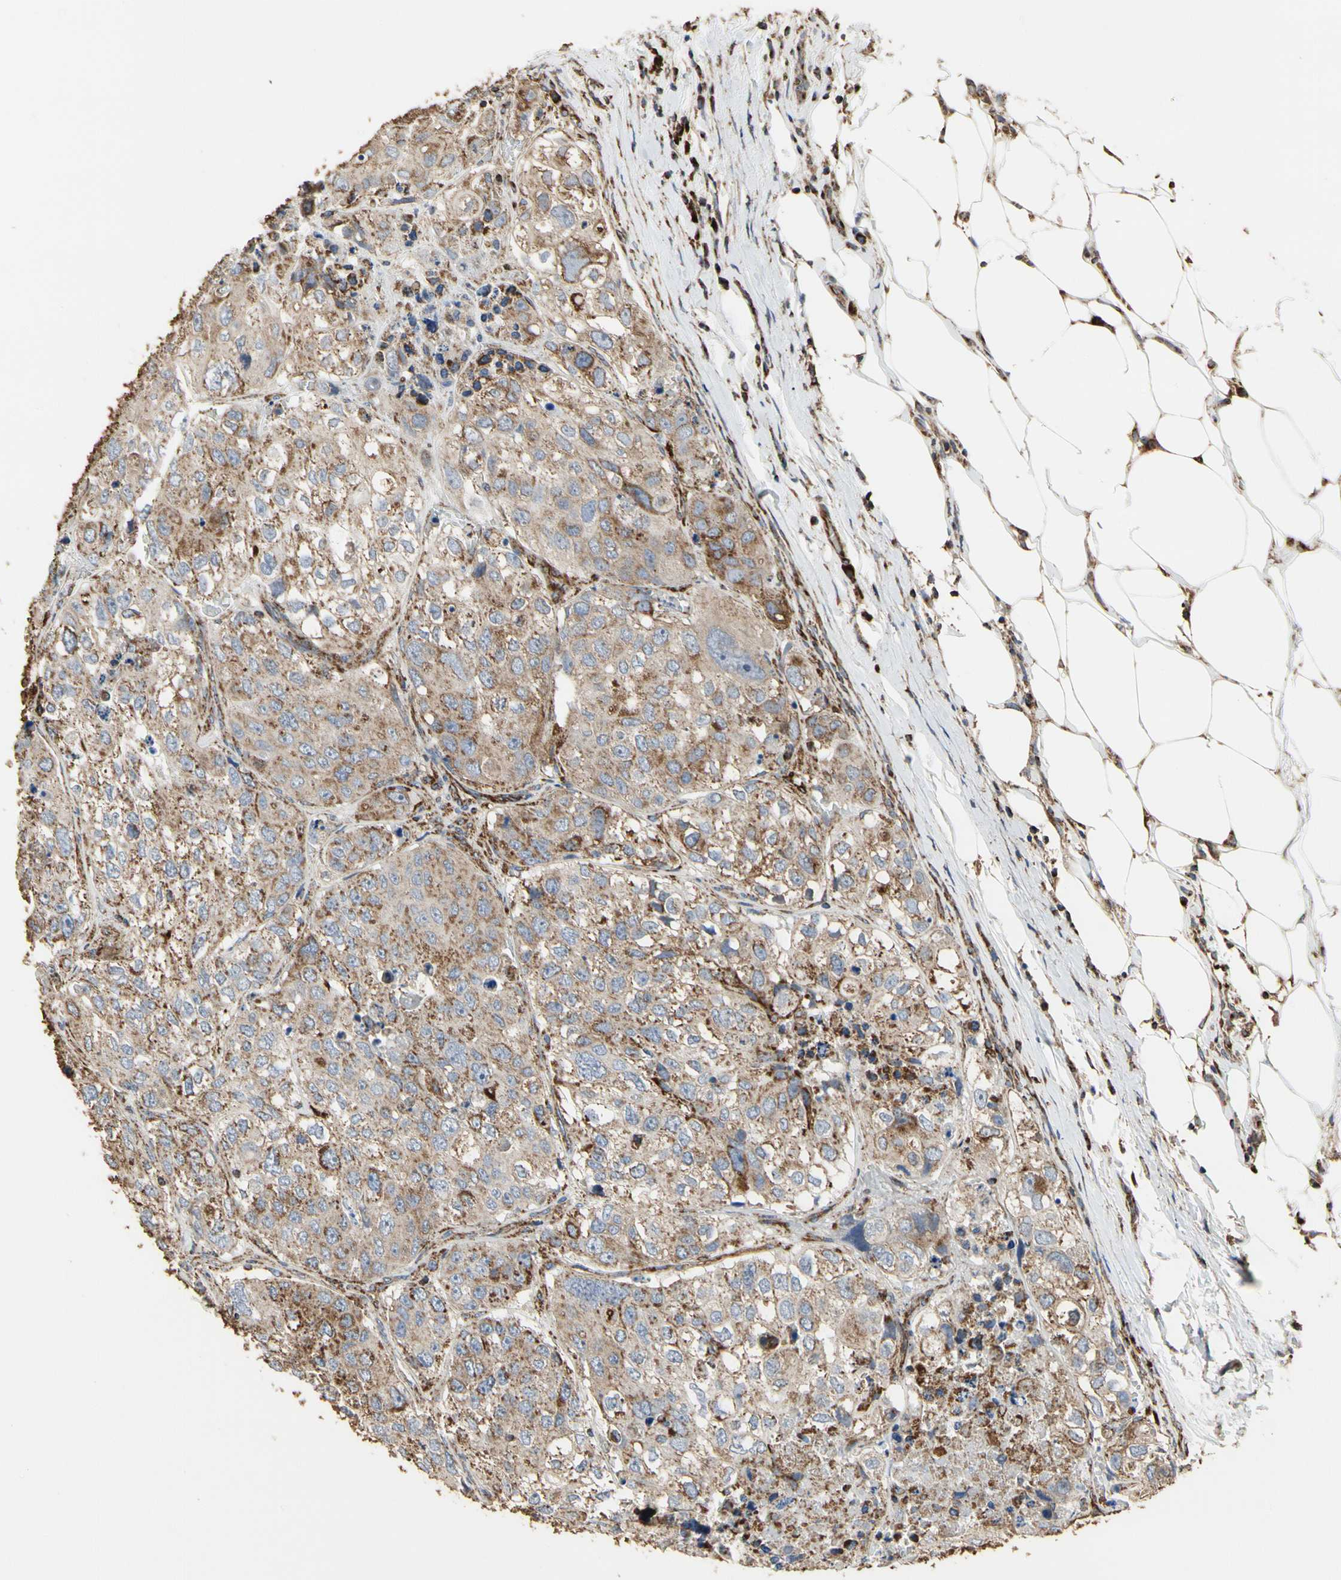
{"staining": {"intensity": "weak", "quantity": "25%-75%", "location": "cytoplasmic/membranous"}, "tissue": "urothelial cancer", "cell_type": "Tumor cells", "image_type": "cancer", "snomed": [{"axis": "morphology", "description": "Urothelial carcinoma, High grade"}, {"axis": "topography", "description": "Lymph node"}, {"axis": "topography", "description": "Urinary bladder"}], "caption": "The image demonstrates staining of urothelial cancer, revealing weak cytoplasmic/membranous protein positivity (brown color) within tumor cells.", "gene": "TUBA1A", "patient": {"sex": "male", "age": 51}}